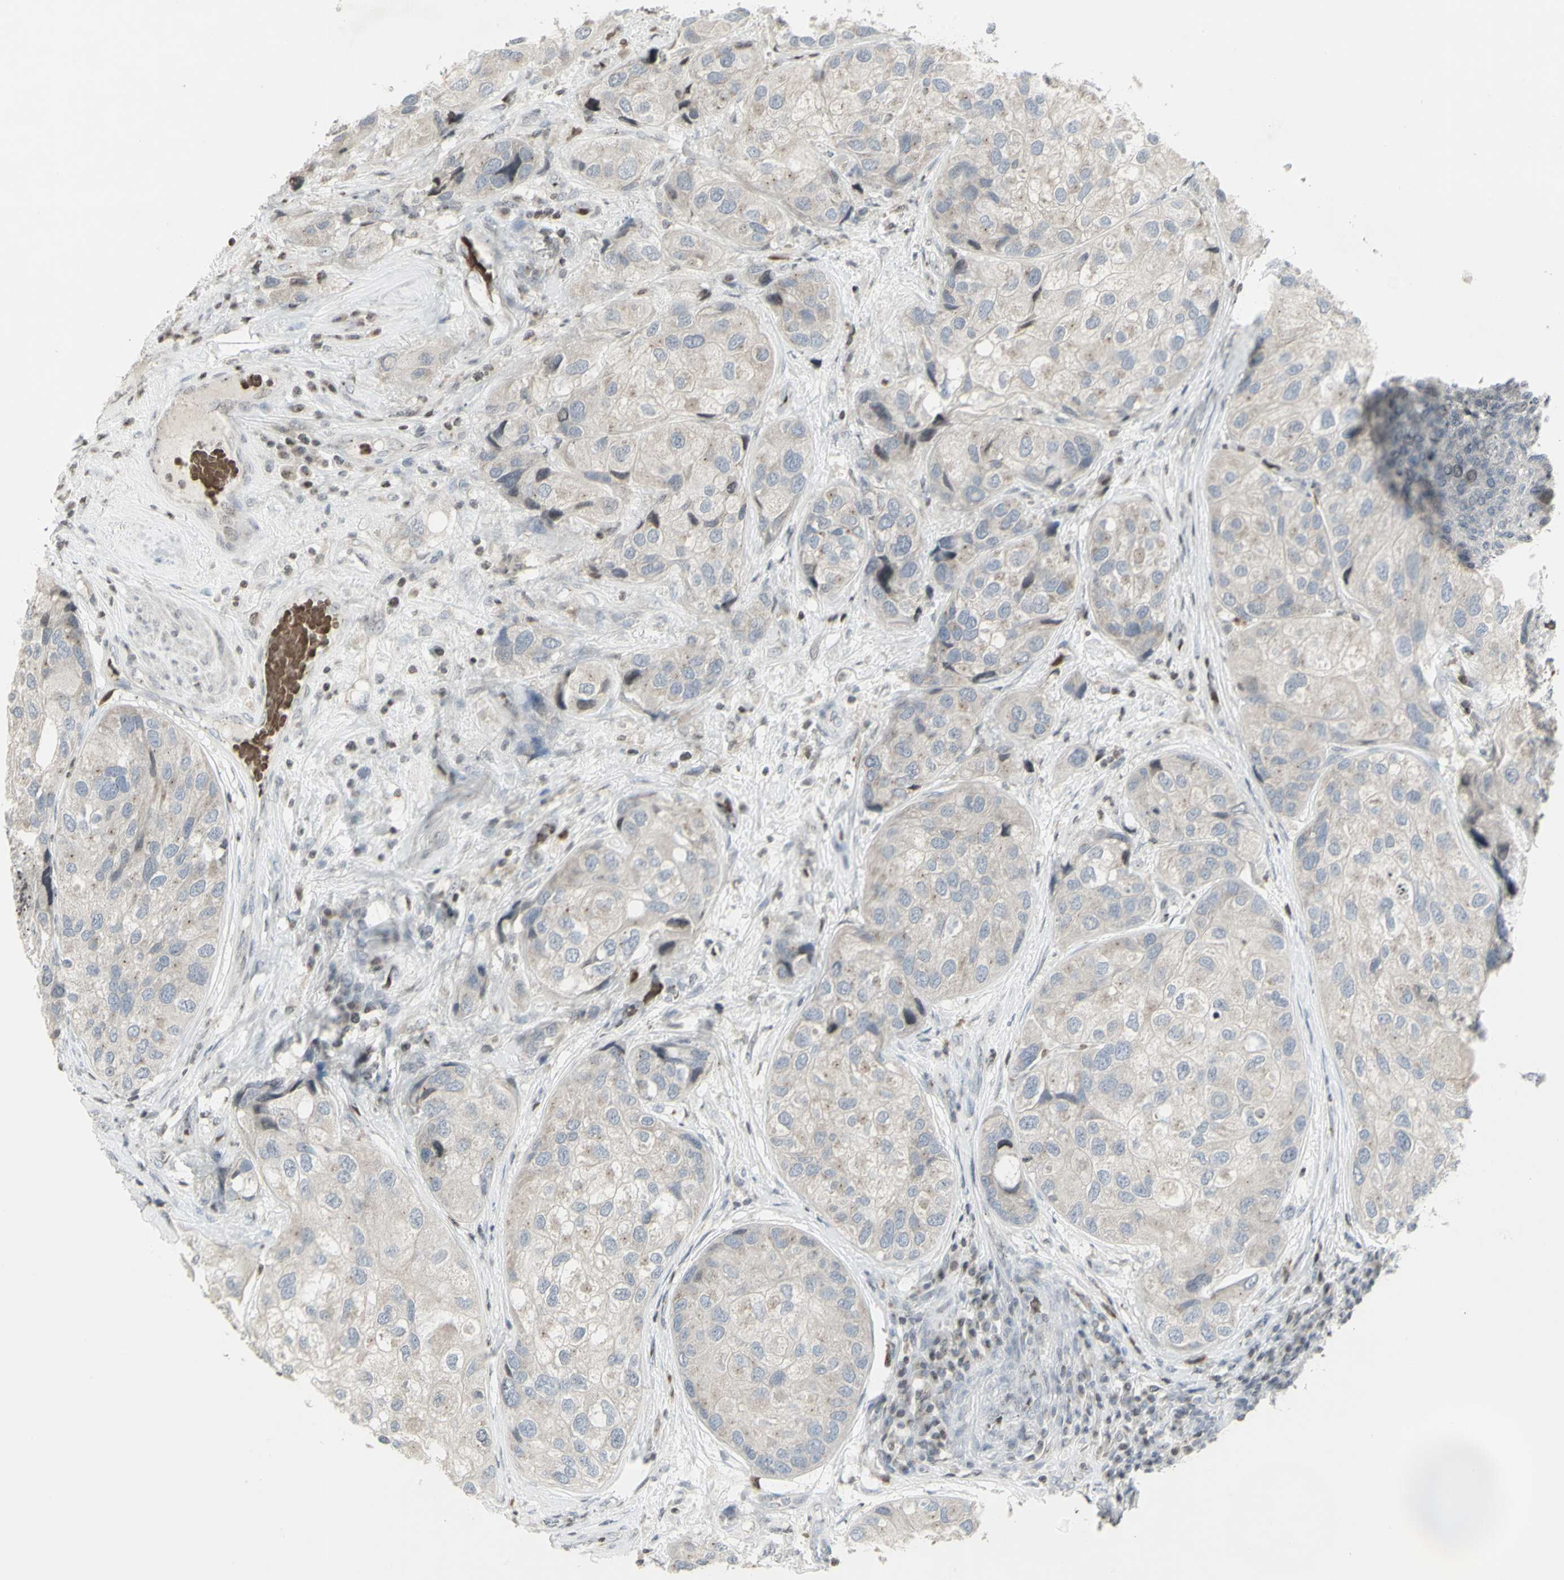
{"staining": {"intensity": "negative", "quantity": "none", "location": "none"}, "tissue": "urothelial cancer", "cell_type": "Tumor cells", "image_type": "cancer", "snomed": [{"axis": "morphology", "description": "Urothelial carcinoma, High grade"}, {"axis": "topography", "description": "Urinary bladder"}], "caption": "Tumor cells show no significant expression in high-grade urothelial carcinoma.", "gene": "MUC5AC", "patient": {"sex": "female", "age": 64}}